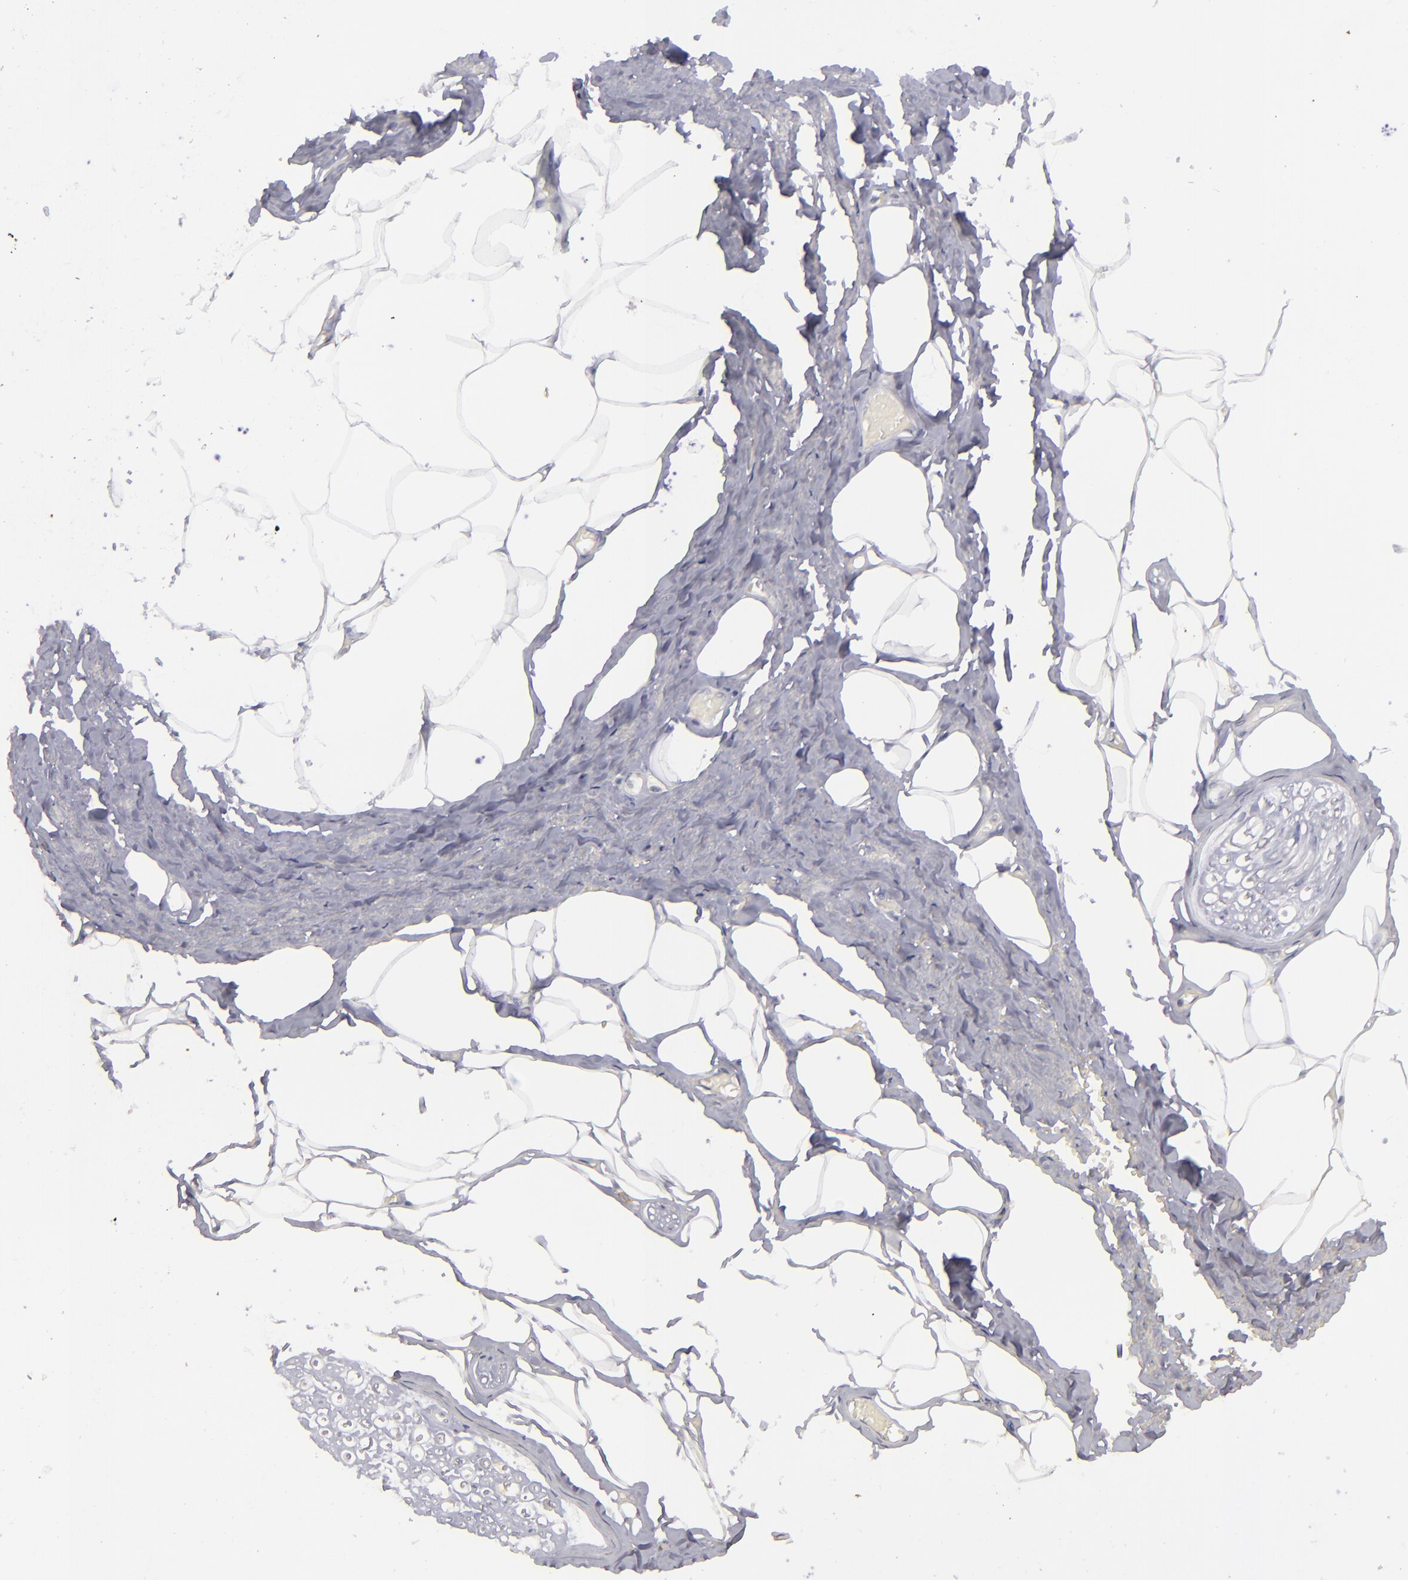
{"staining": {"intensity": "negative", "quantity": "none", "location": "none"}, "tissue": "adipose tissue", "cell_type": "Adipocytes", "image_type": "normal", "snomed": [{"axis": "morphology", "description": "Normal tissue, NOS"}, {"axis": "topography", "description": "Soft tissue"}, {"axis": "topography", "description": "Peripheral nerve tissue"}], "caption": "An immunohistochemistry histopathology image of unremarkable adipose tissue is shown. There is no staining in adipocytes of adipose tissue. Brightfield microscopy of immunohistochemistry stained with DAB (3,3'-diaminobenzidine) (brown) and hematoxylin (blue), captured at high magnification.", "gene": "EVPL", "patient": {"sex": "female", "age": 68}}